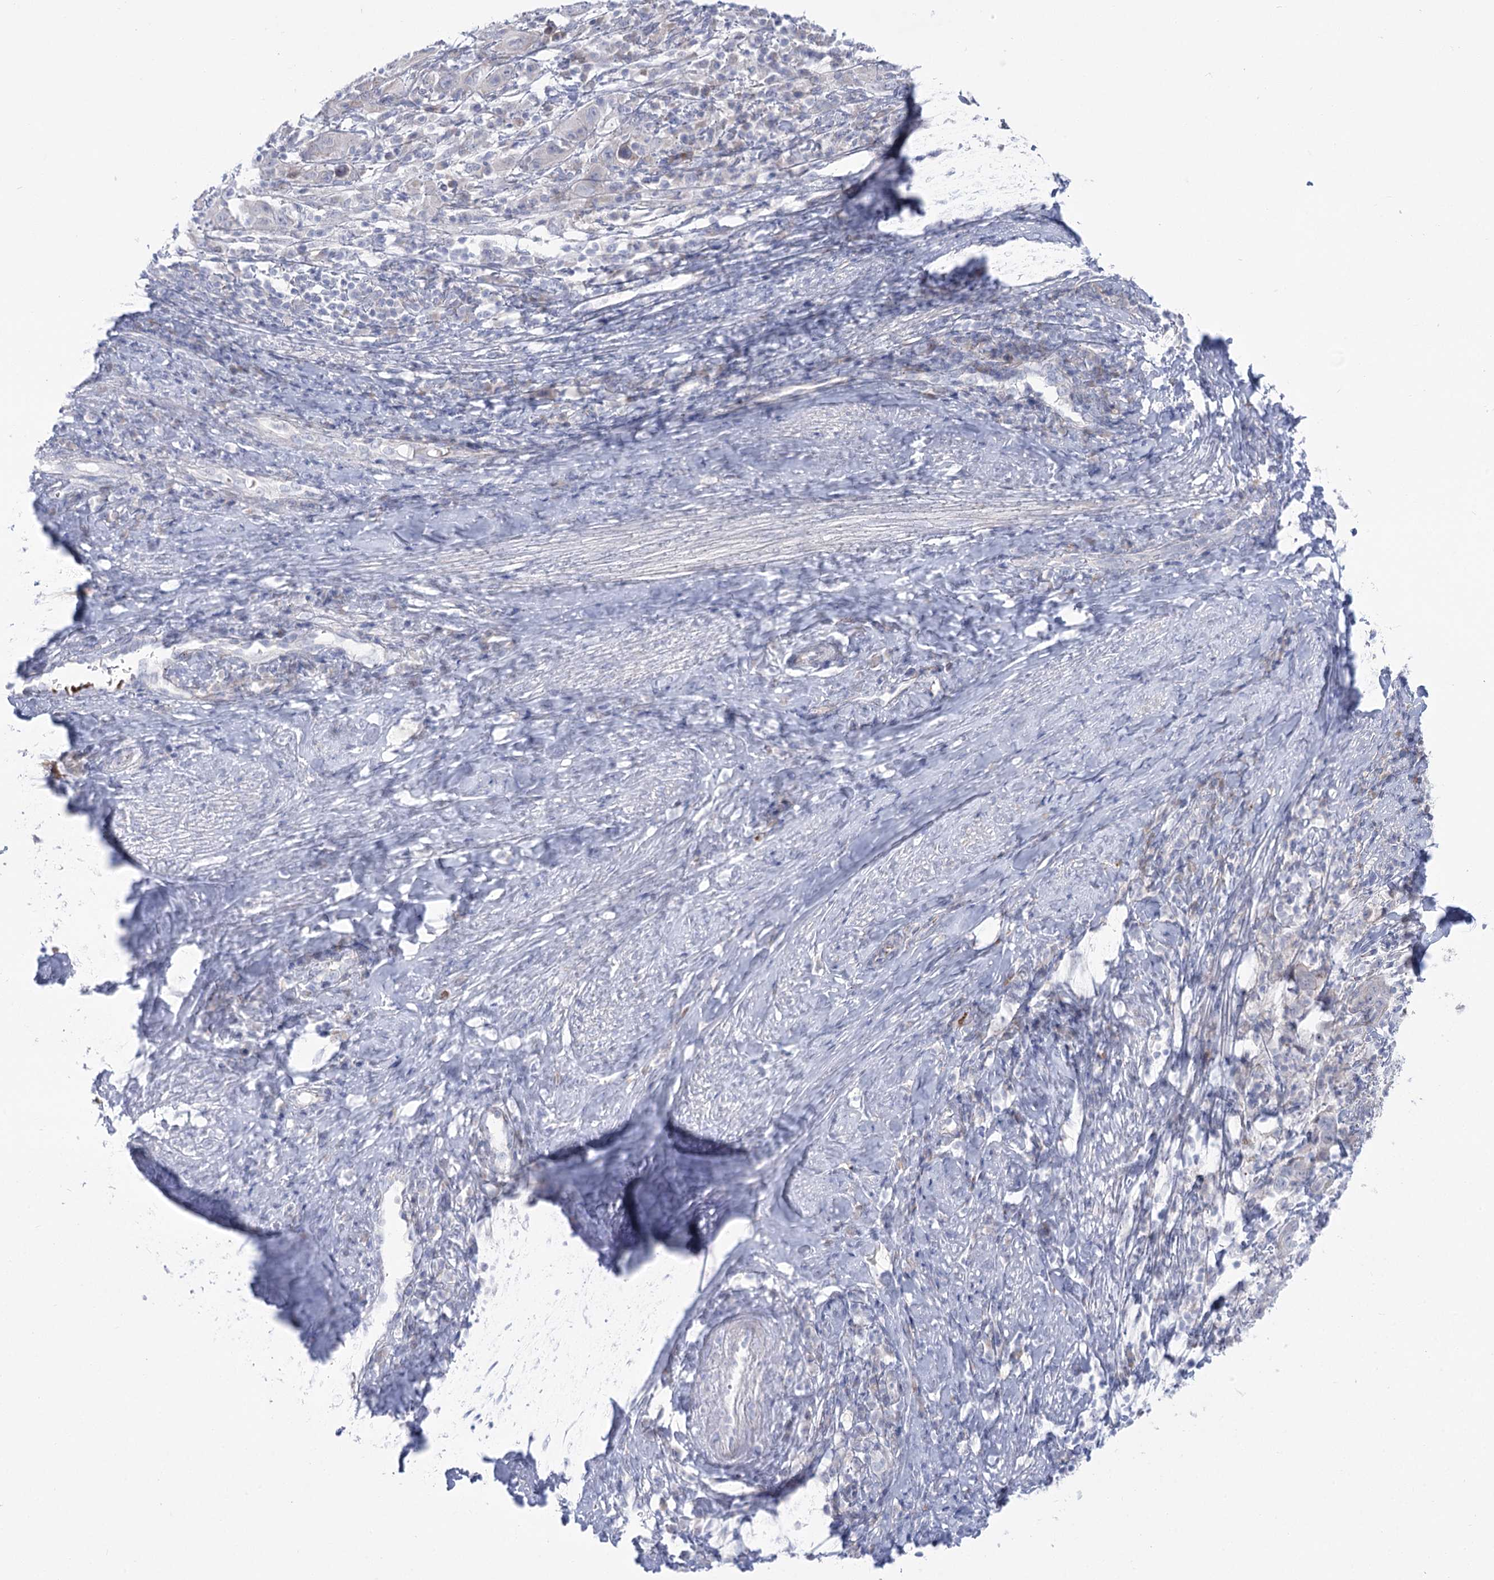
{"staining": {"intensity": "negative", "quantity": "none", "location": "none"}, "tissue": "cervical cancer", "cell_type": "Tumor cells", "image_type": "cancer", "snomed": [{"axis": "morphology", "description": "Squamous cell carcinoma, NOS"}, {"axis": "topography", "description": "Cervix"}], "caption": "A micrograph of human cervical cancer (squamous cell carcinoma) is negative for staining in tumor cells. (DAB immunohistochemistry visualized using brightfield microscopy, high magnification).", "gene": "SIAE", "patient": {"sex": "female", "age": 46}}